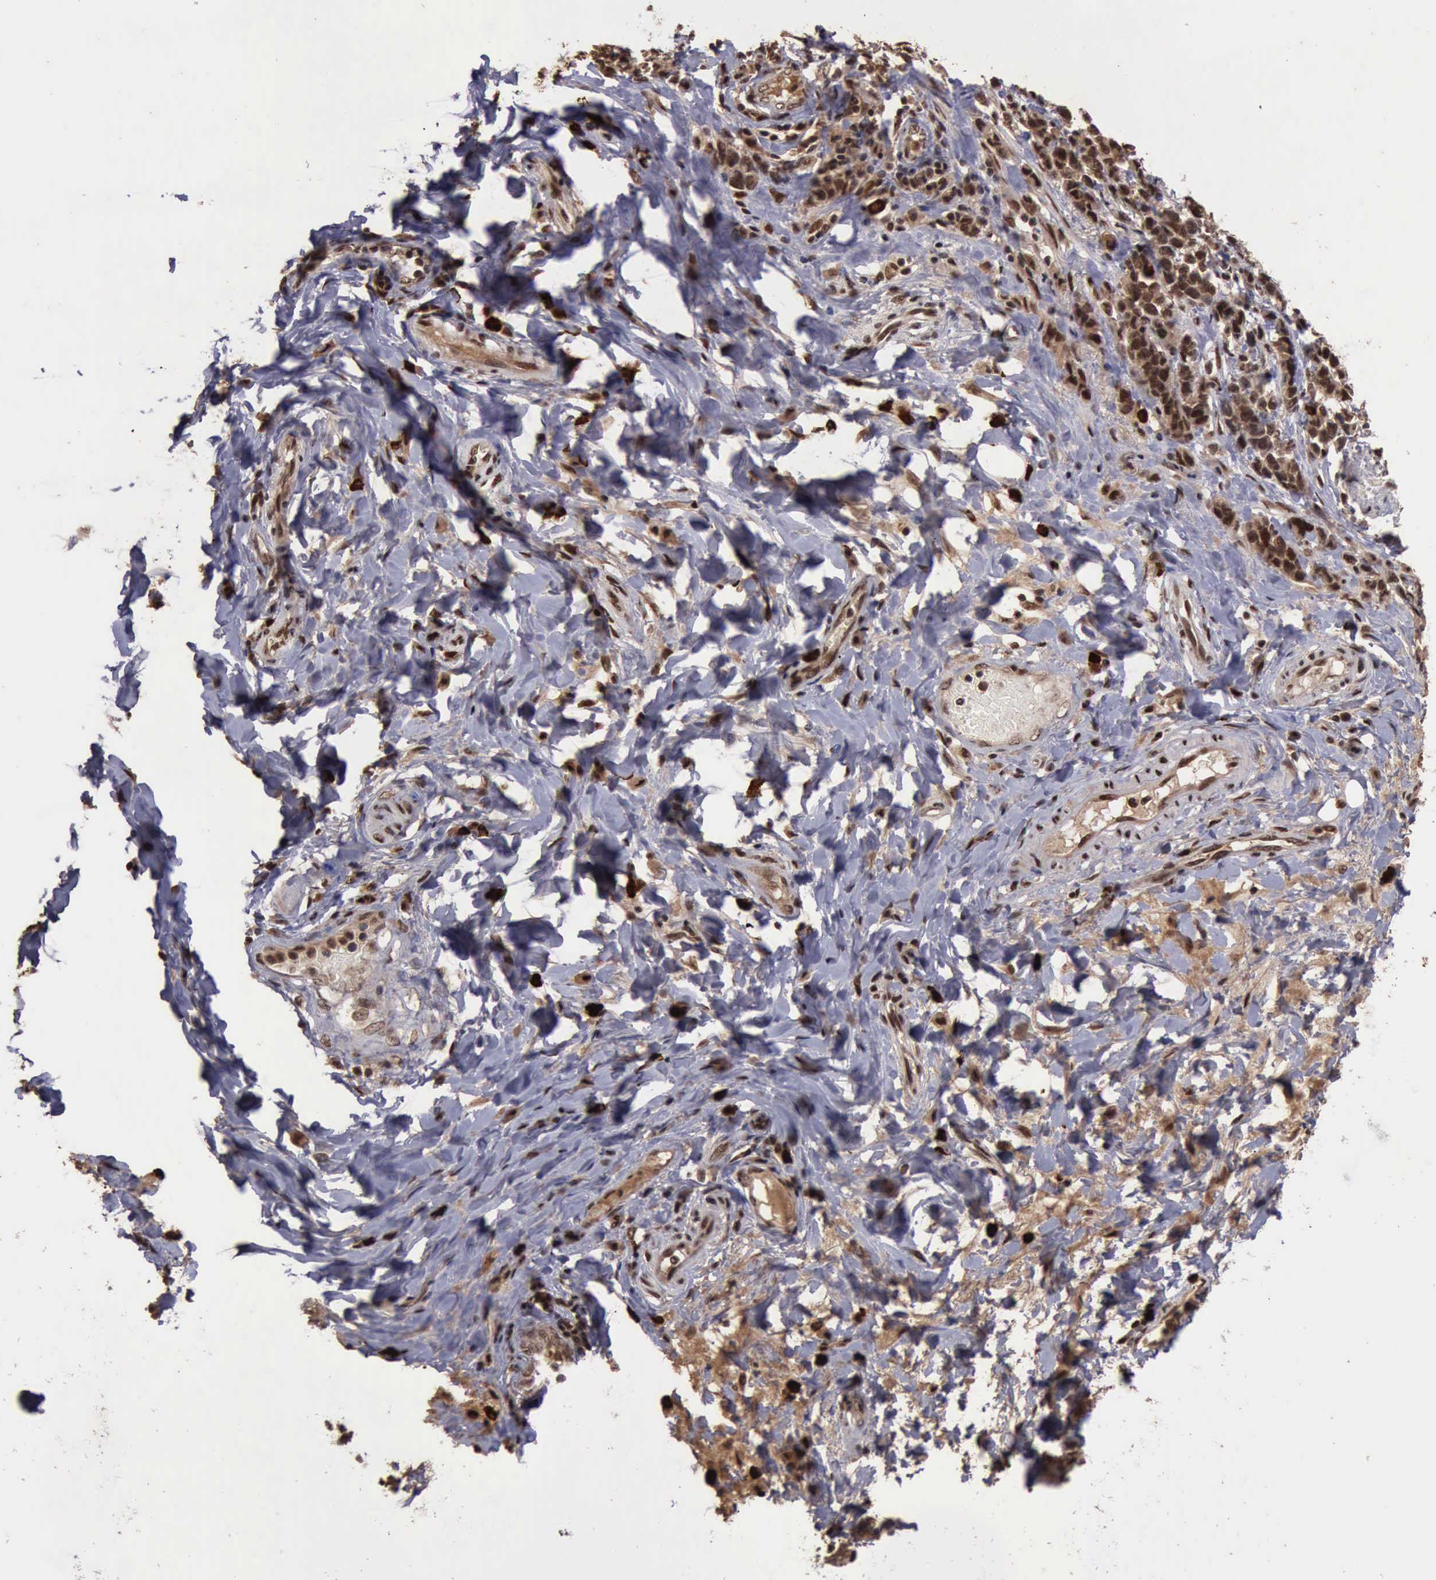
{"staining": {"intensity": "strong", "quantity": ">75%", "location": "cytoplasmic/membranous,nuclear"}, "tissue": "stomach cancer", "cell_type": "Tumor cells", "image_type": "cancer", "snomed": [{"axis": "morphology", "description": "Adenocarcinoma, NOS"}, {"axis": "topography", "description": "Stomach, upper"}], "caption": "Immunohistochemical staining of human stomach cancer demonstrates high levels of strong cytoplasmic/membranous and nuclear protein expression in about >75% of tumor cells.", "gene": "TRMT2A", "patient": {"sex": "male", "age": 71}}